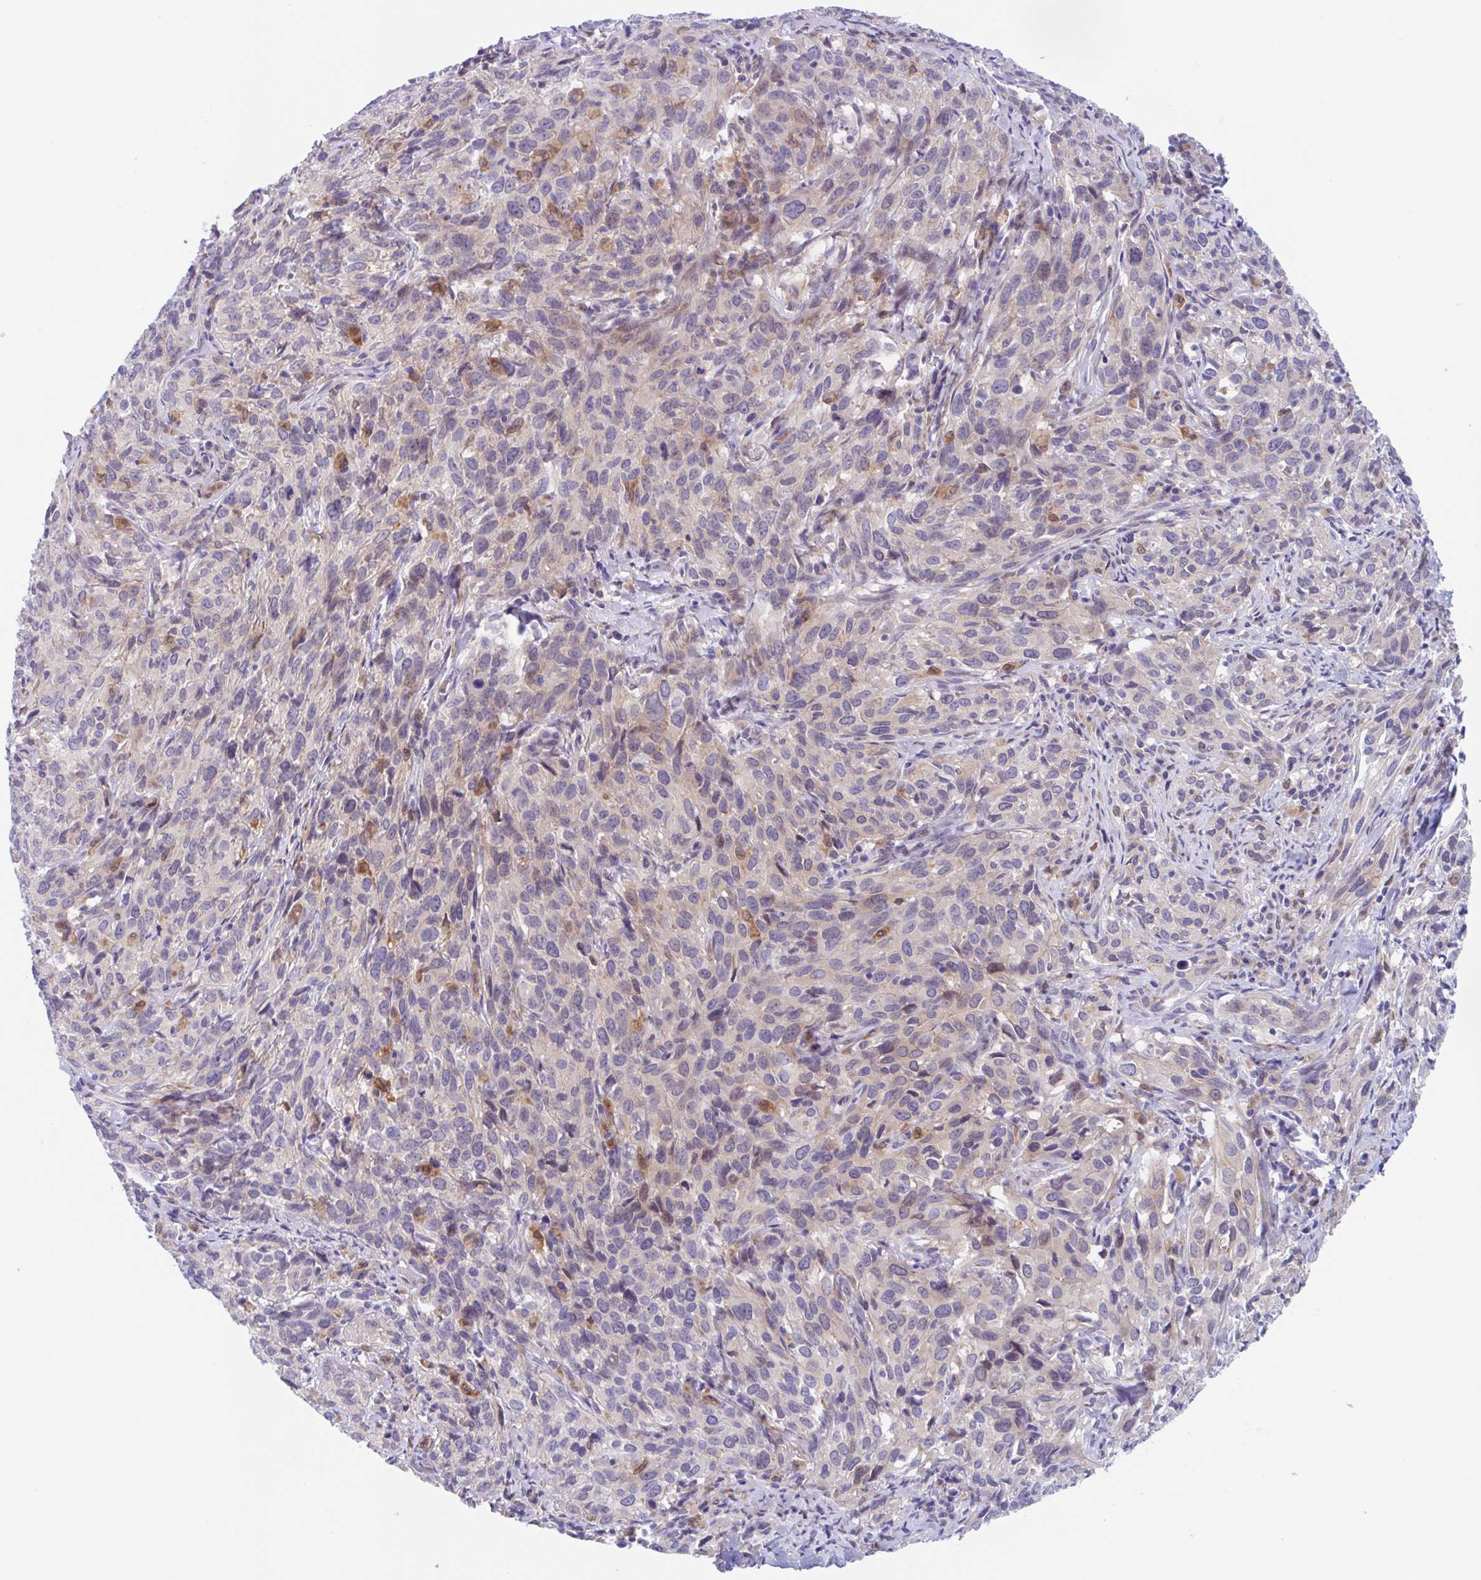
{"staining": {"intensity": "weak", "quantity": "<25%", "location": "cytoplasmic/membranous"}, "tissue": "cervical cancer", "cell_type": "Tumor cells", "image_type": "cancer", "snomed": [{"axis": "morphology", "description": "Squamous cell carcinoma, NOS"}, {"axis": "topography", "description": "Cervix"}], "caption": "Tumor cells show no significant expression in cervical squamous cell carcinoma.", "gene": "TMEM86A", "patient": {"sex": "female", "age": 51}}